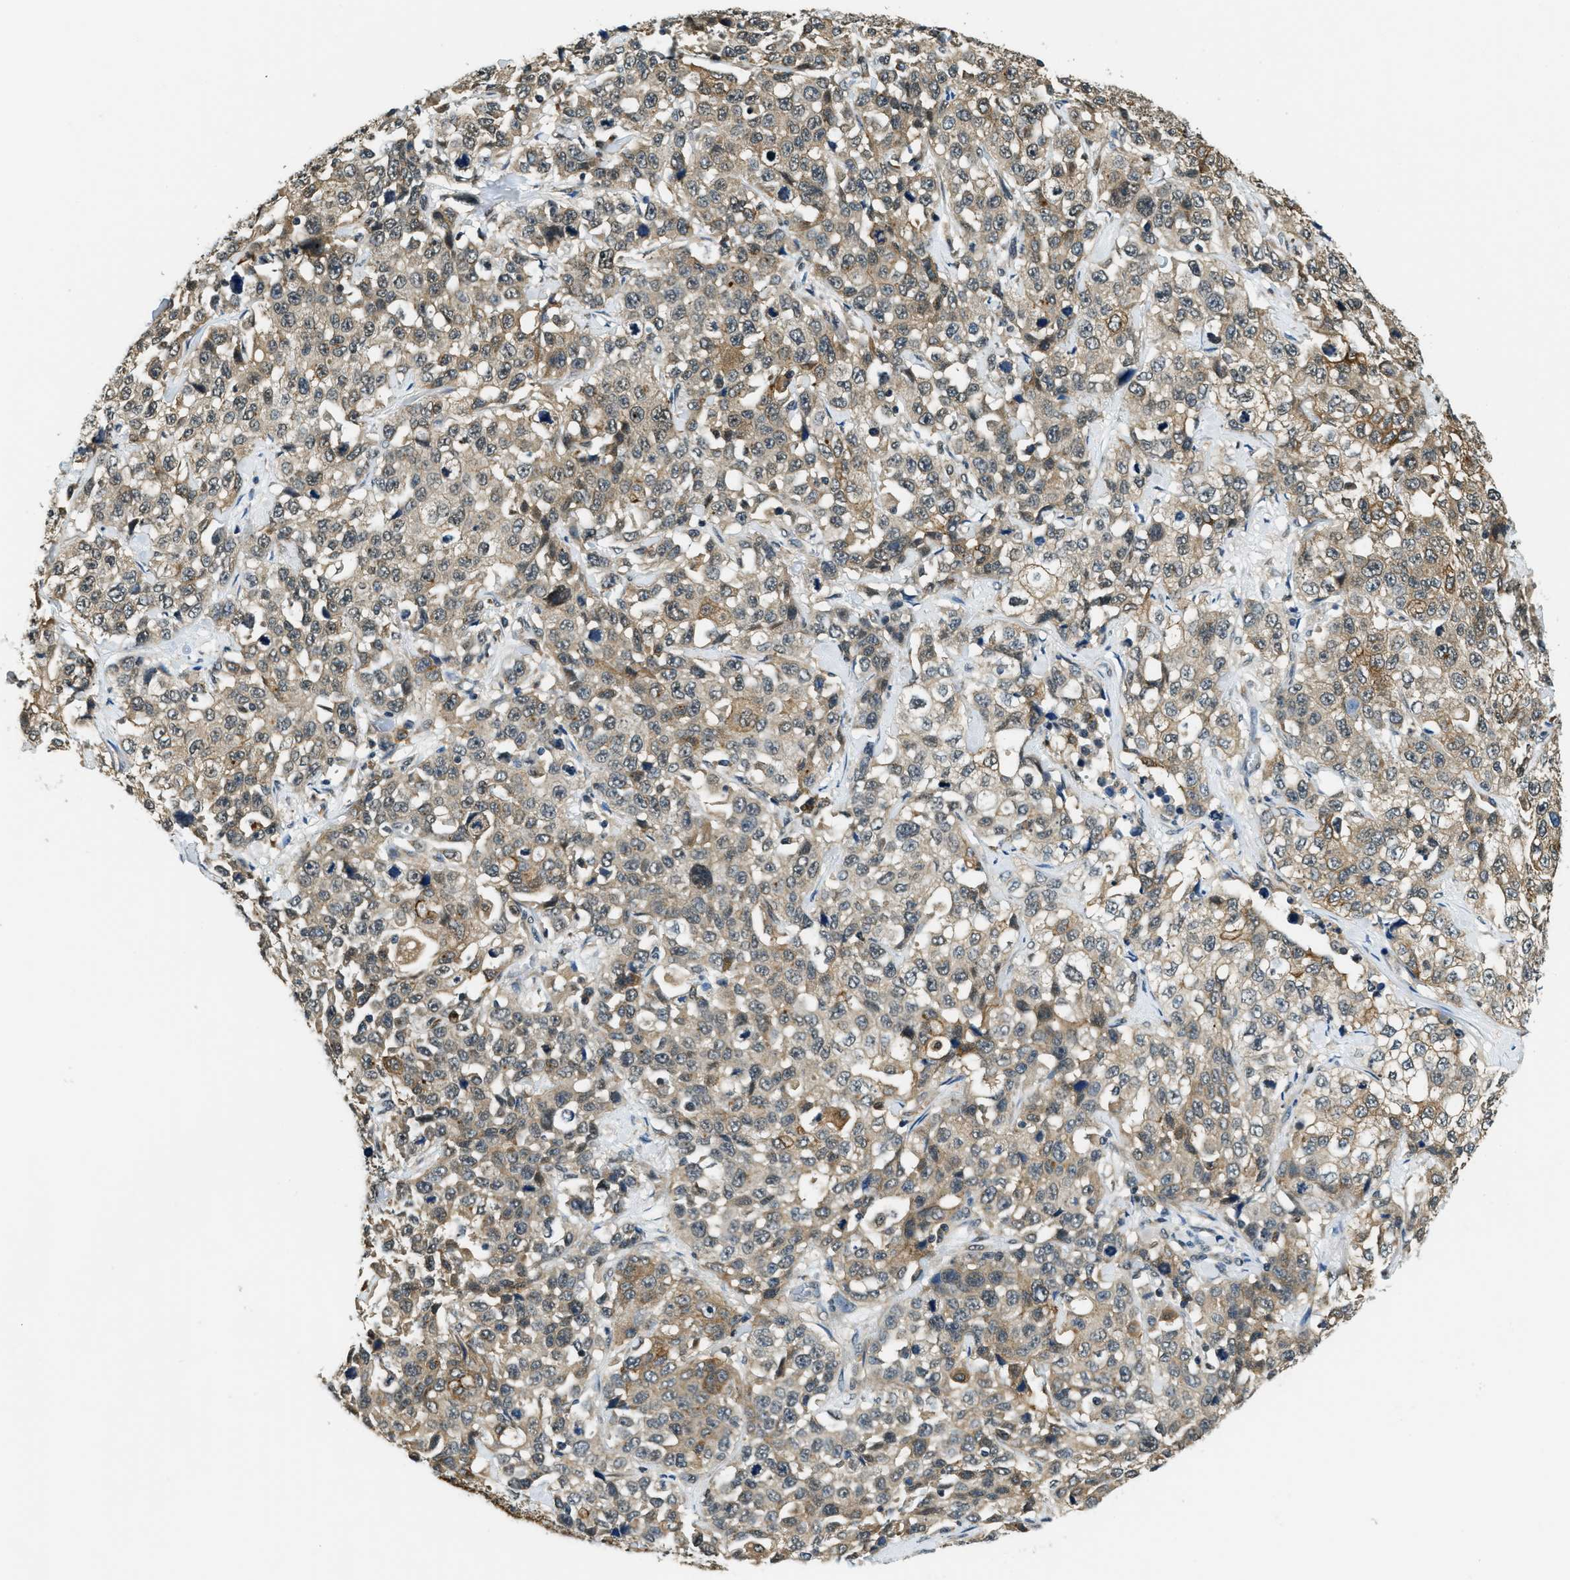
{"staining": {"intensity": "weak", "quantity": ">75%", "location": "cytoplasmic/membranous"}, "tissue": "stomach cancer", "cell_type": "Tumor cells", "image_type": "cancer", "snomed": [{"axis": "morphology", "description": "Normal tissue, NOS"}, {"axis": "morphology", "description": "Adenocarcinoma, NOS"}, {"axis": "topography", "description": "Stomach"}], "caption": "Adenocarcinoma (stomach) tissue displays weak cytoplasmic/membranous expression in about >75% of tumor cells", "gene": "RAB11FIP1", "patient": {"sex": "male", "age": 48}}